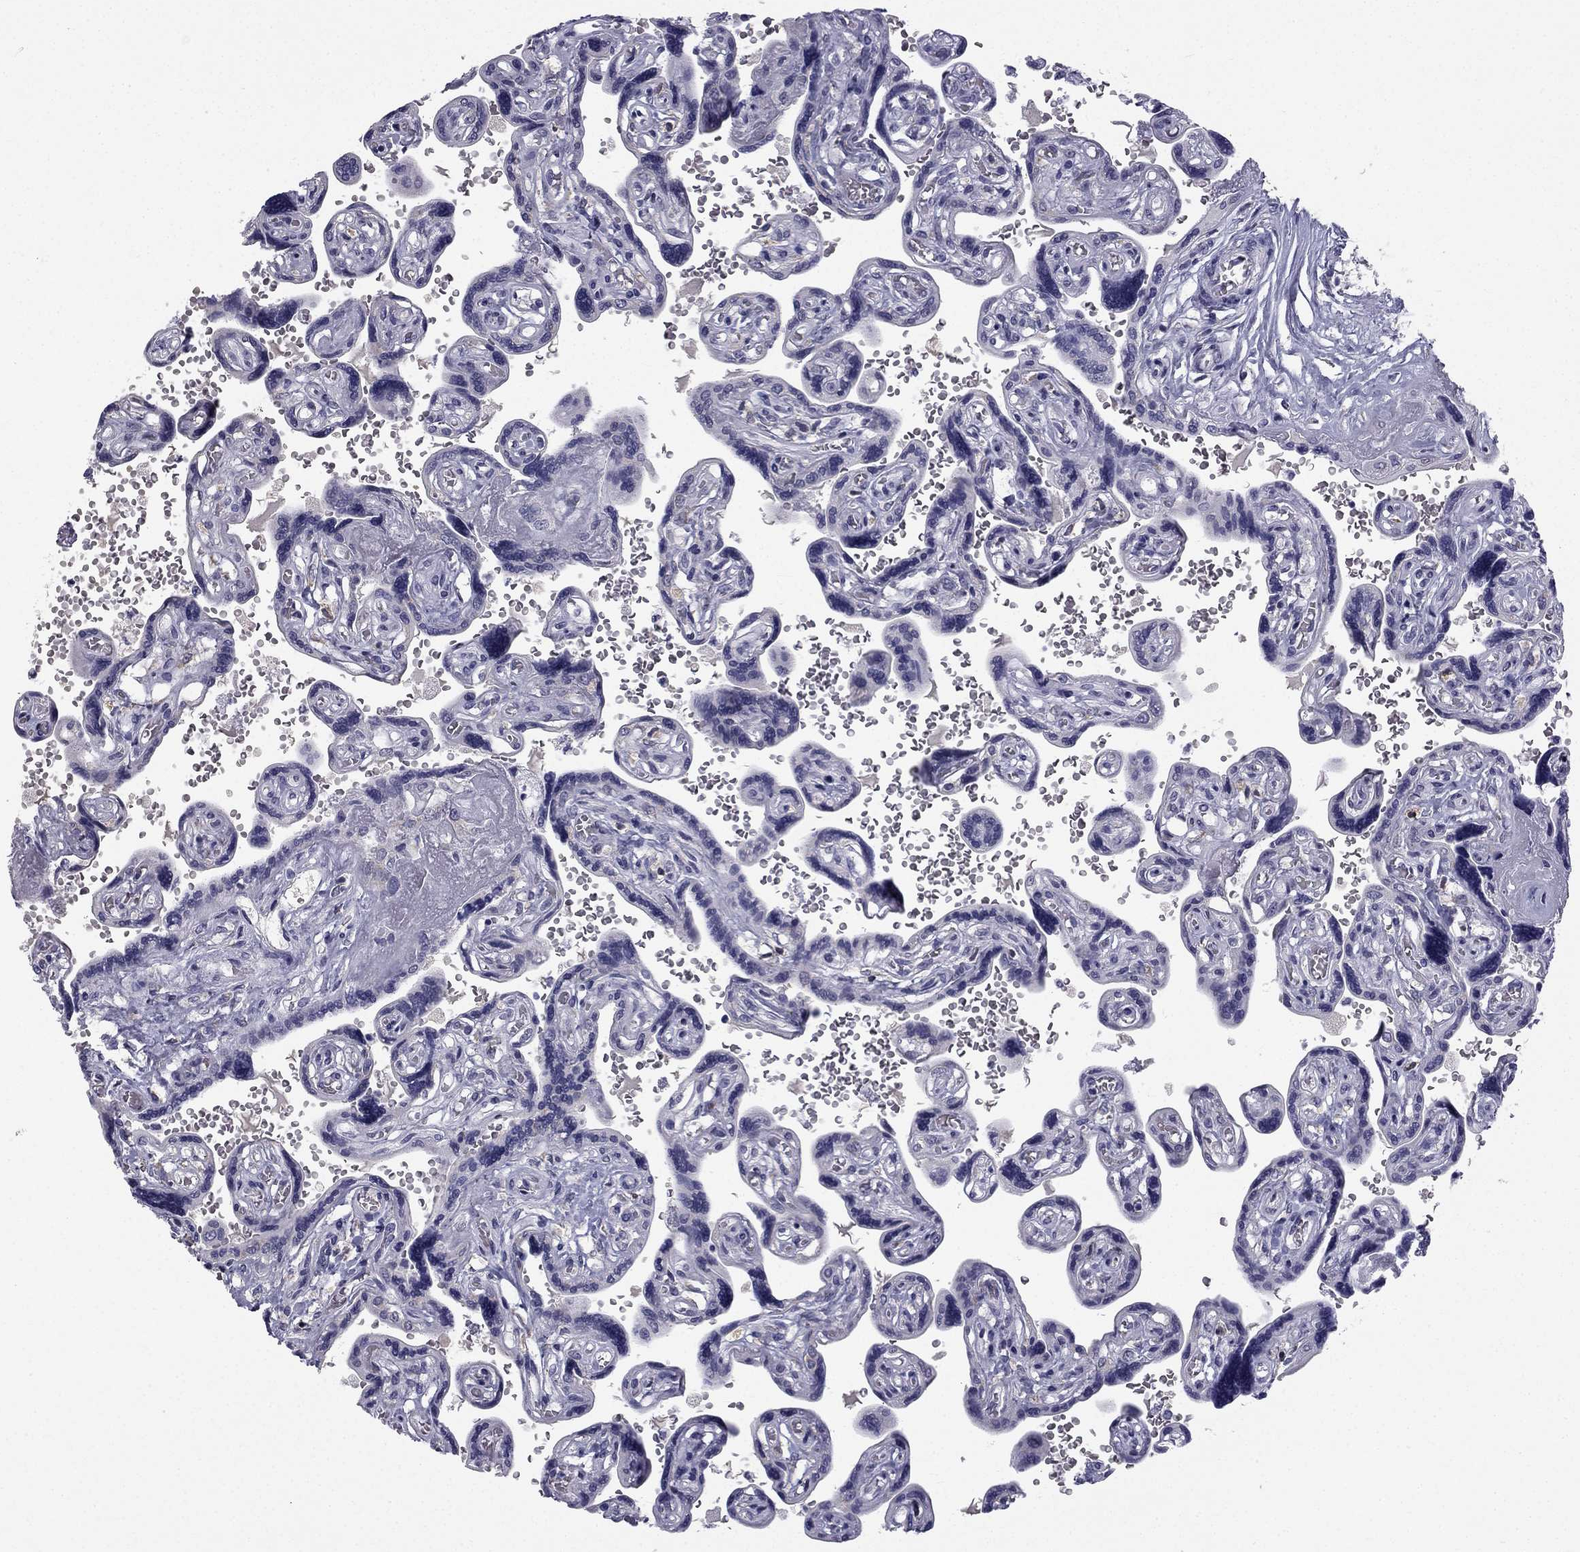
{"staining": {"intensity": "negative", "quantity": "none", "location": "none"}, "tissue": "placenta", "cell_type": "Decidual cells", "image_type": "normal", "snomed": [{"axis": "morphology", "description": "Normal tissue, NOS"}, {"axis": "topography", "description": "Placenta"}], "caption": "The photomicrograph demonstrates no staining of decidual cells in normal placenta.", "gene": "CCDC40", "patient": {"sex": "female", "age": 32}}